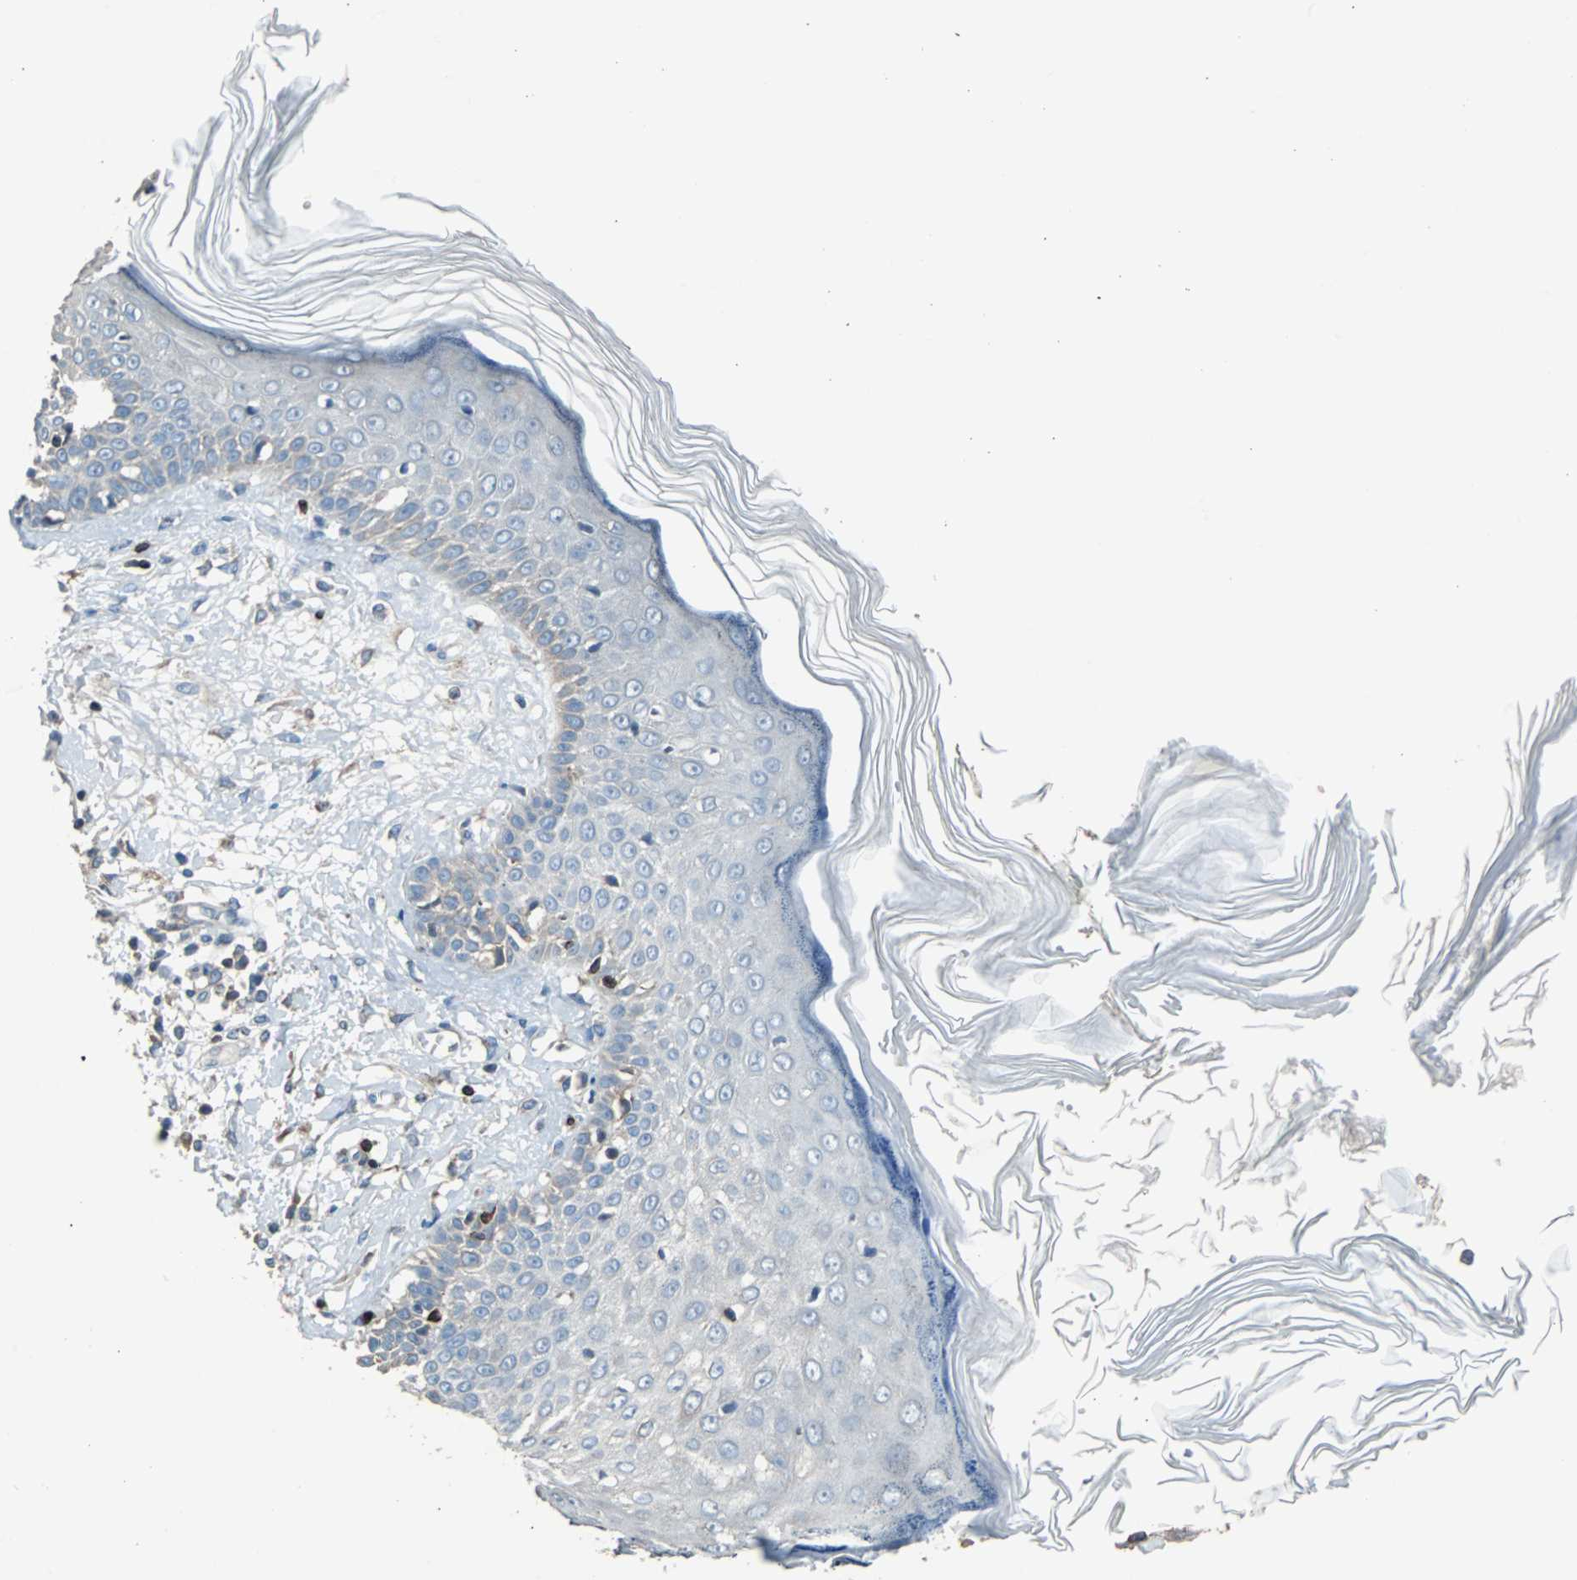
{"staining": {"intensity": "weak", "quantity": "<25%", "location": "cytoplasmic/membranous"}, "tissue": "skin cancer", "cell_type": "Tumor cells", "image_type": "cancer", "snomed": [{"axis": "morphology", "description": "Squamous cell carcinoma, NOS"}, {"axis": "topography", "description": "Skin"}], "caption": "The micrograph demonstrates no staining of tumor cells in squamous cell carcinoma (skin).", "gene": "PBXIP1", "patient": {"sex": "female", "age": 78}}